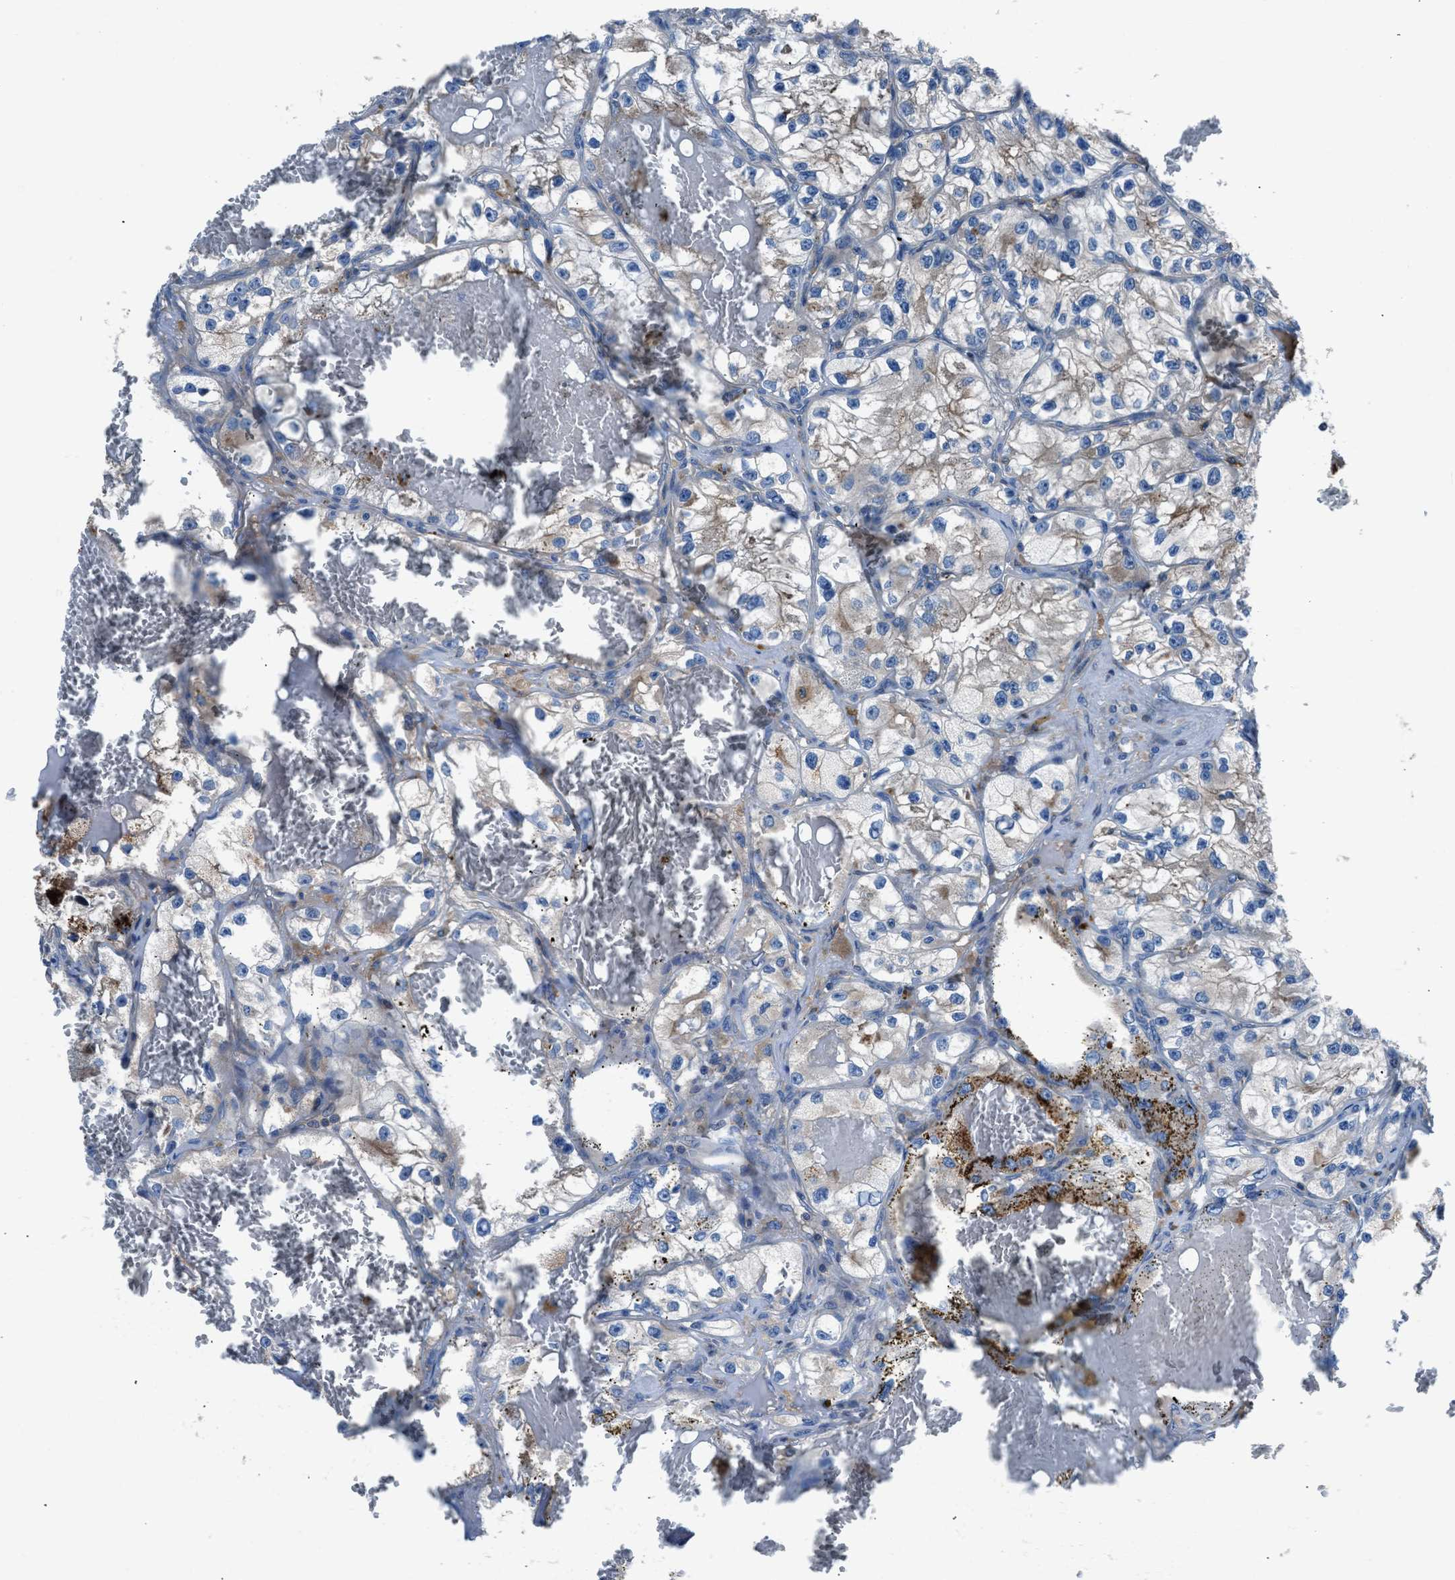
{"staining": {"intensity": "weak", "quantity": "<25%", "location": "cytoplasmic/membranous"}, "tissue": "renal cancer", "cell_type": "Tumor cells", "image_type": "cancer", "snomed": [{"axis": "morphology", "description": "Adenocarcinoma, NOS"}, {"axis": "topography", "description": "Kidney"}], "caption": "A high-resolution image shows immunohistochemistry staining of renal adenocarcinoma, which reveals no significant positivity in tumor cells. Nuclei are stained in blue.", "gene": "SLC38A6", "patient": {"sex": "female", "age": 57}}